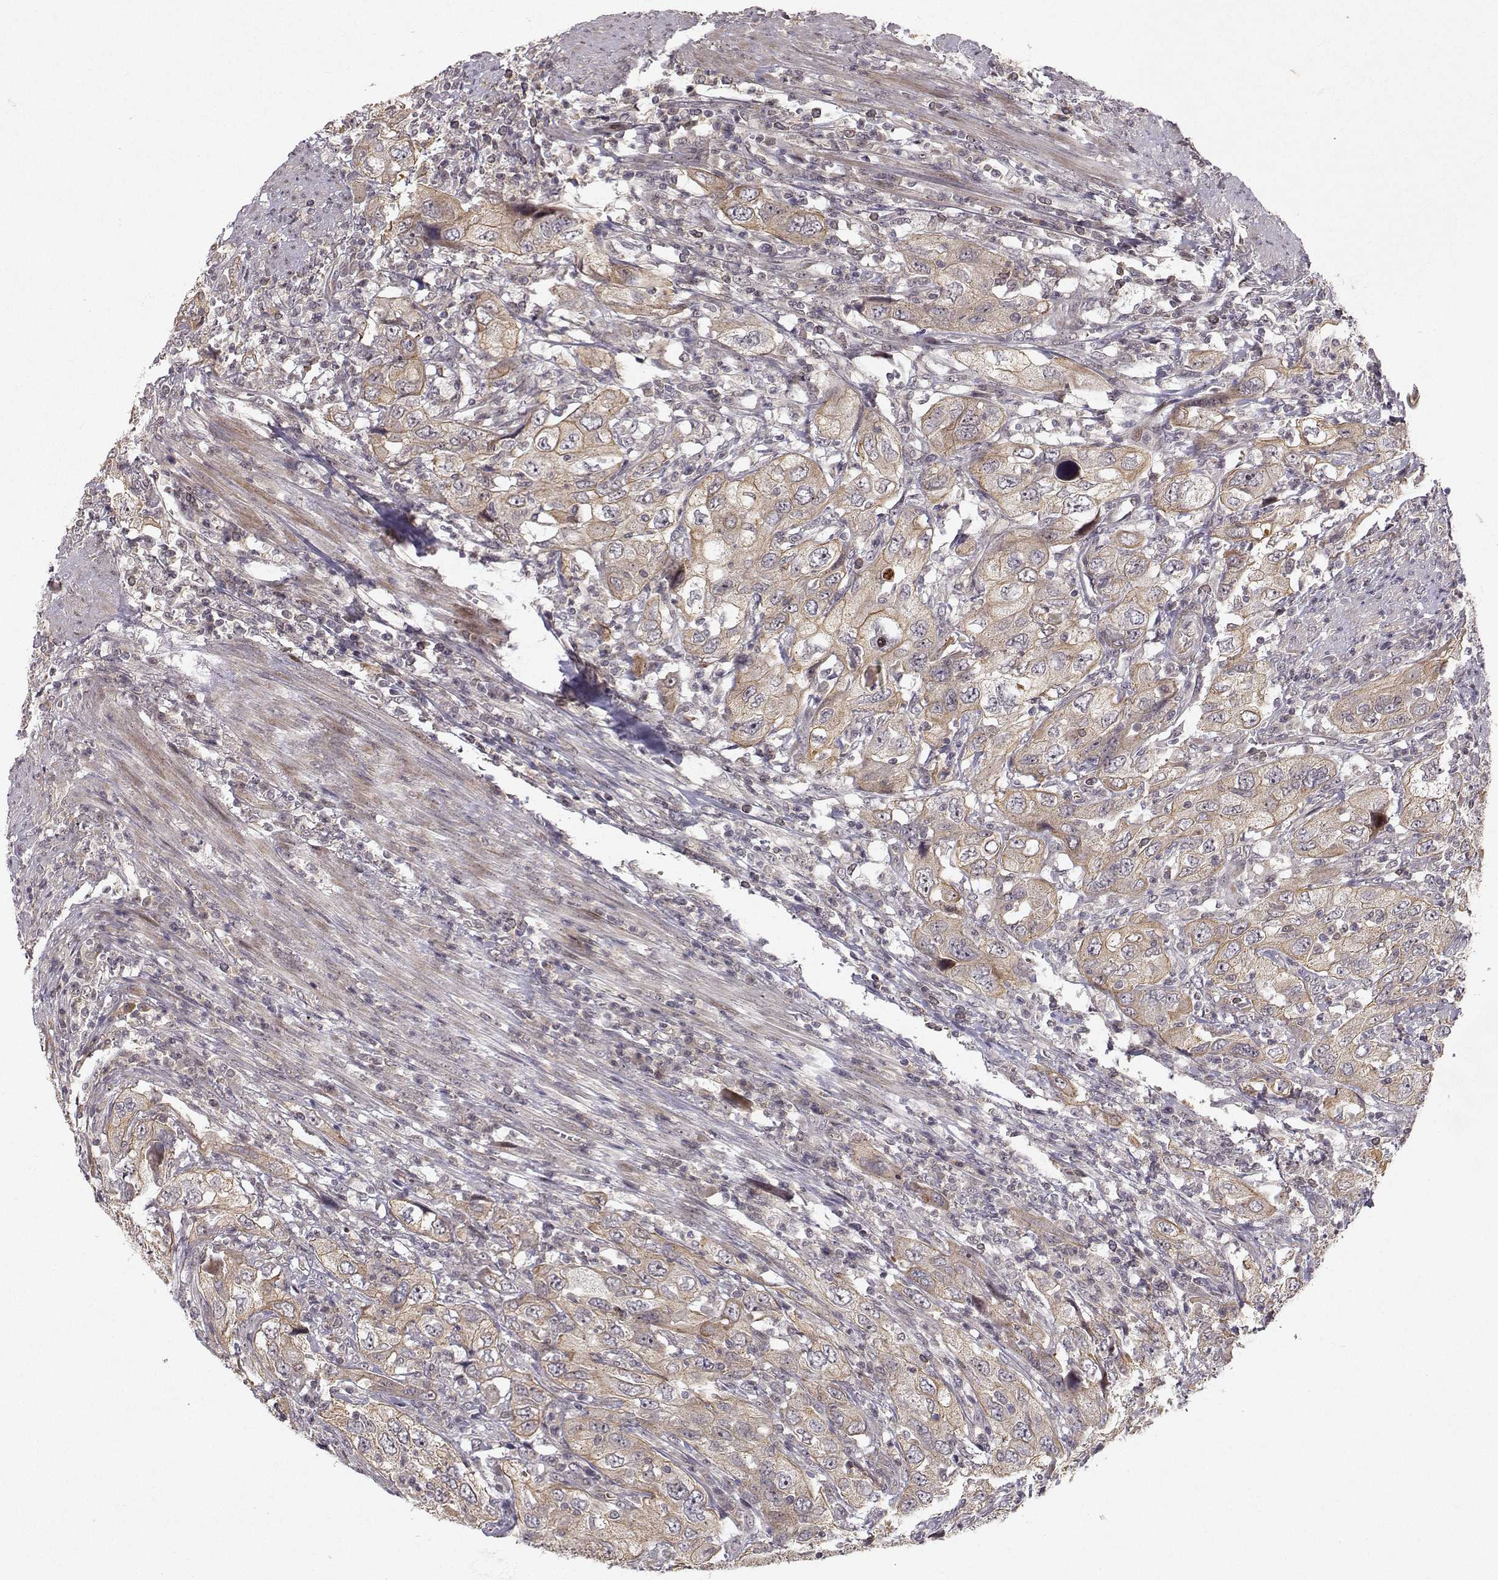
{"staining": {"intensity": "moderate", "quantity": "<25%", "location": "cytoplasmic/membranous"}, "tissue": "urothelial cancer", "cell_type": "Tumor cells", "image_type": "cancer", "snomed": [{"axis": "morphology", "description": "Urothelial carcinoma, High grade"}, {"axis": "topography", "description": "Urinary bladder"}], "caption": "Urothelial cancer stained for a protein (brown) reveals moderate cytoplasmic/membranous positive expression in about <25% of tumor cells.", "gene": "APC", "patient": {"sex": "male", "age": 76}}